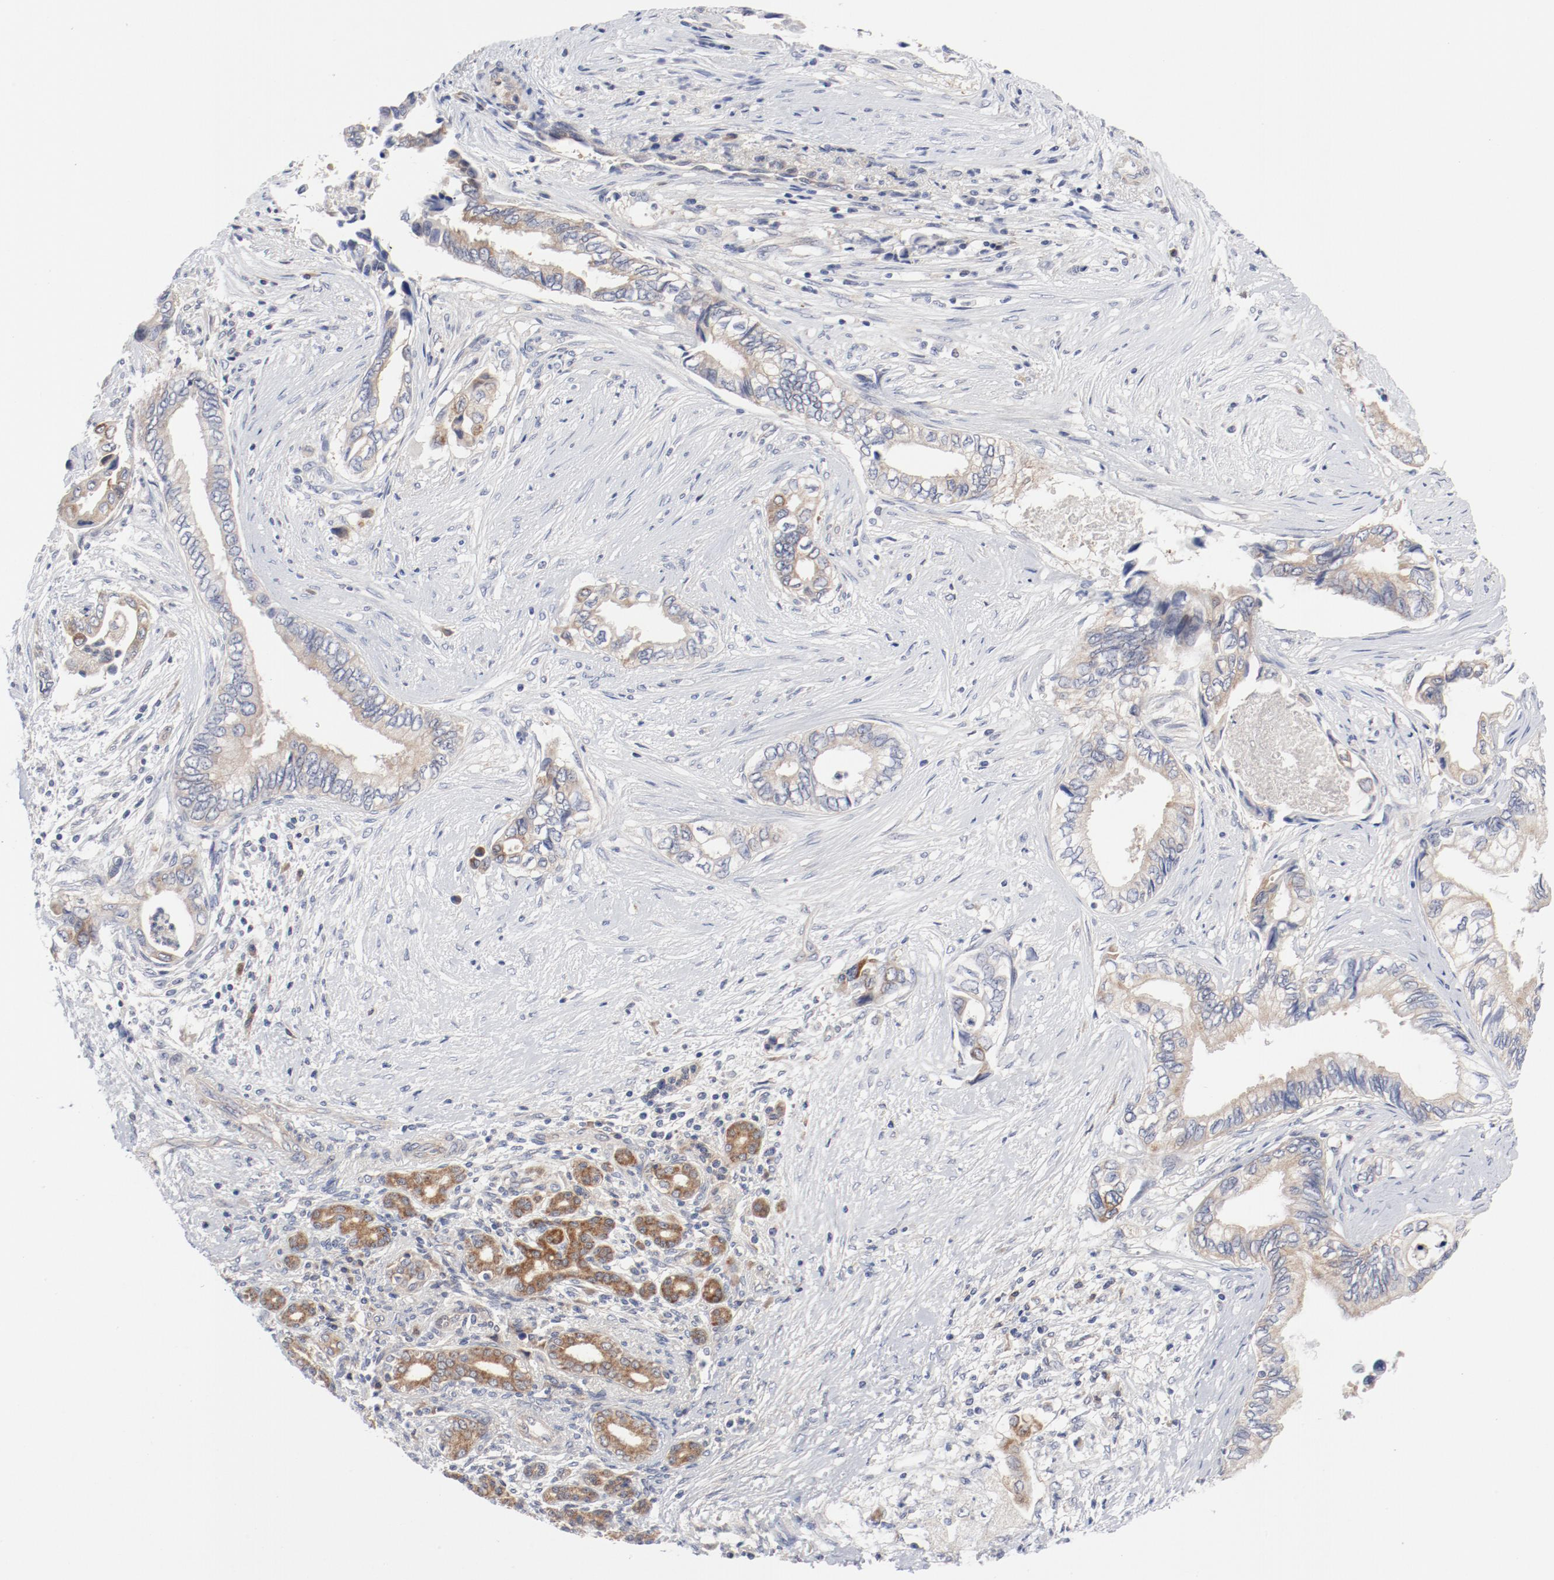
{"staining": {"intensity": "moderate", "quantity": ">75%", "location": "cytoplasmic/membranous"}, "tissue": "pancreatic cancer", "cell_type": "Tumor cells", "image_type": "cancer", "snomed": [{"axis": "morphology", "description": "Adenocarcinoma, NOS"}, {"axis": "topography", "description": "Pancreas"}], "caption": "Protein staining displays moderate cytoplasmic/membranous staining in about >75% of tumor cells in pancreatic adenocarcinoma.", "gene": "BAD", "patient": {"sex": "female", "age": 66}}